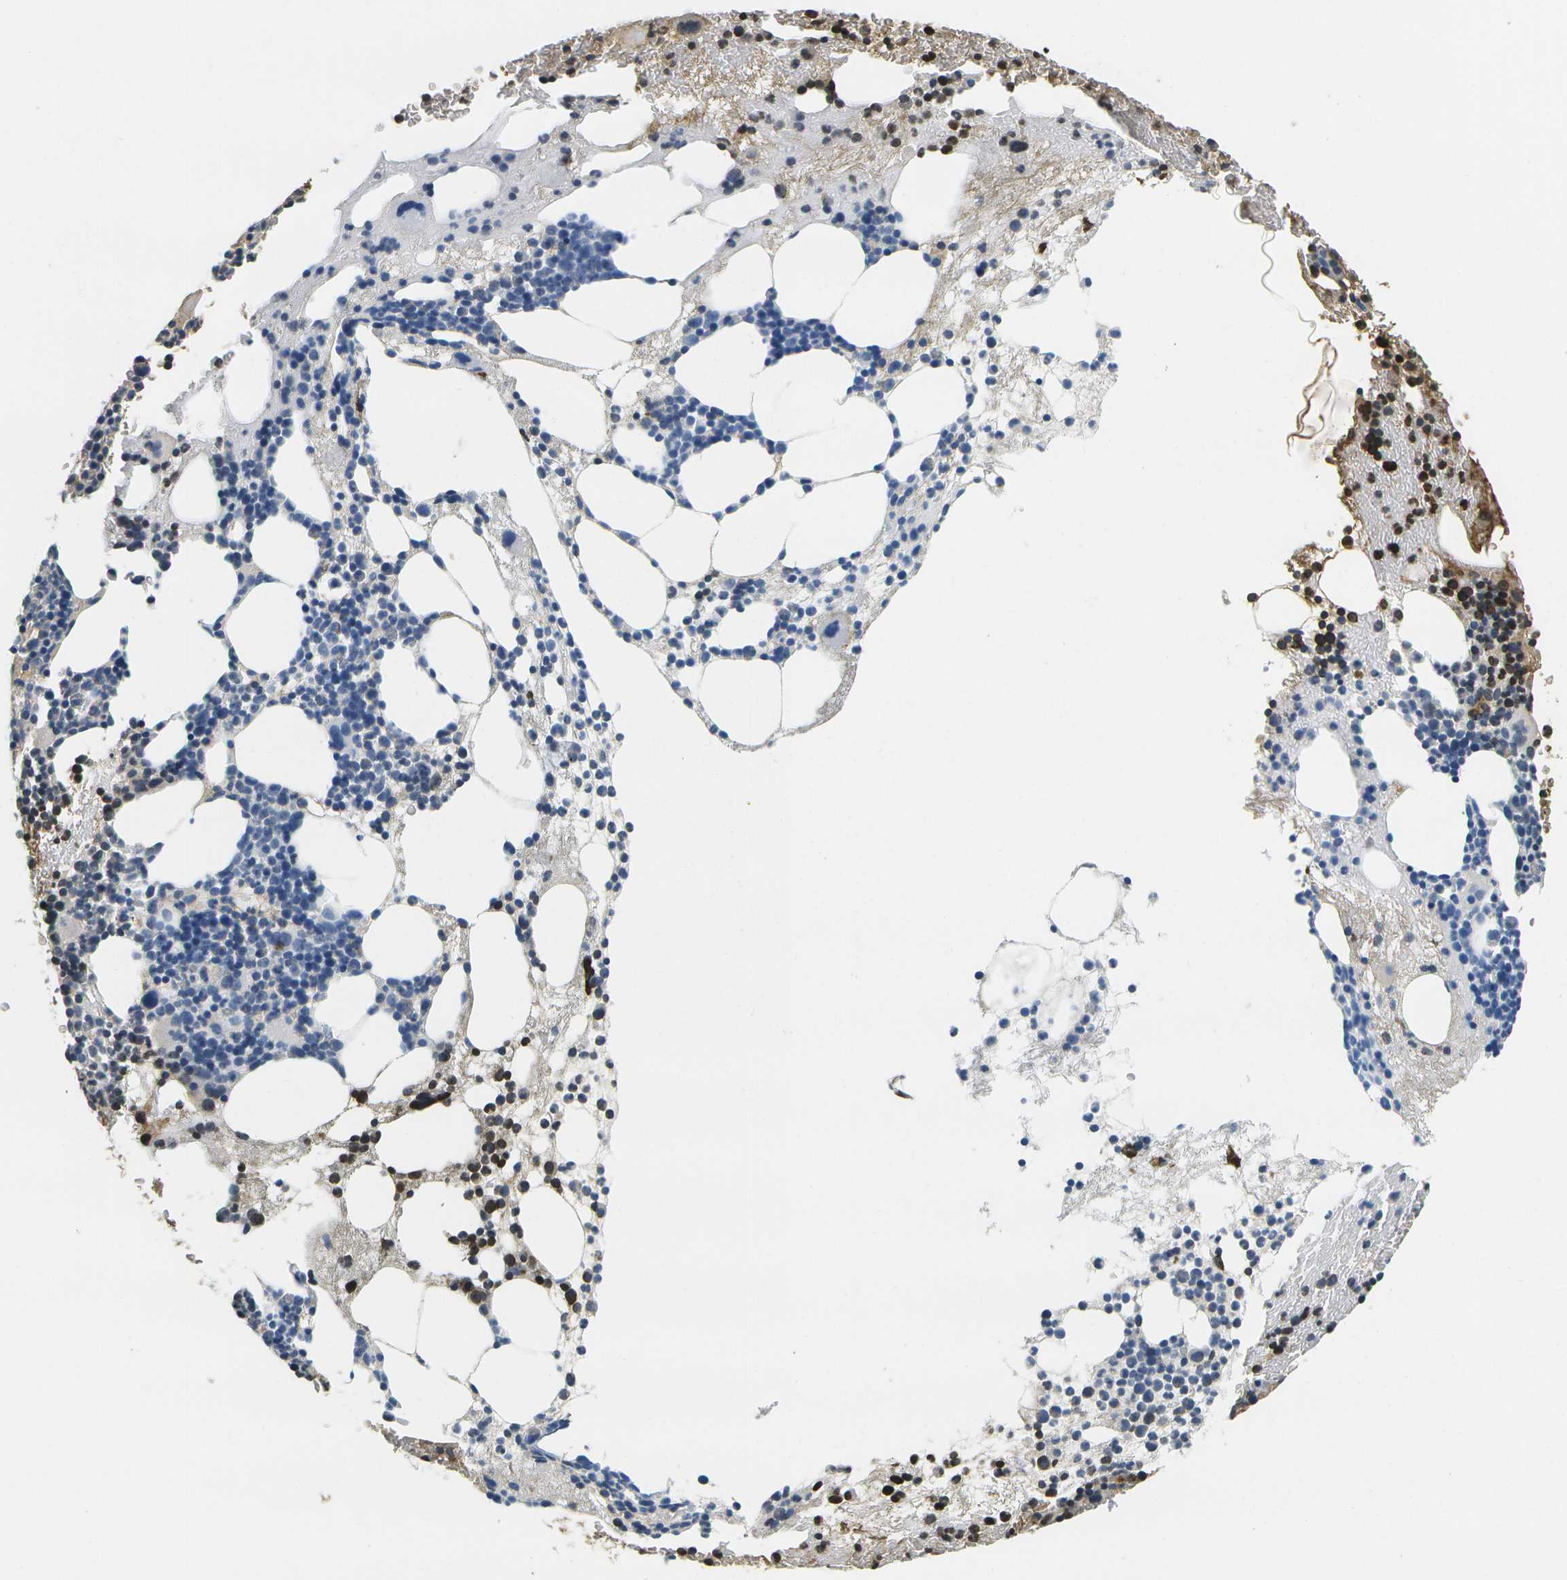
{"staining": {"intensity": "strong", "quantity": "<25%", "location": "nuclear"}, "tissue": "bone marrow", "cell_type": "Hematopoietic cells", "image_type": "normal", "snomed": [{"axis": "morphology", "description": "Normal tissue, NOS"}, {"axis": "morphology", "description": "Inflammation, NOS"}, {"axis": "topography", "description": "Bone marrow"}], "caption": "This histopathology image shows immunohistochemistry staining of unremarkable human bone marrow, with medium strong nuclear positivity in approximately <25% of hematopoietic cells.", "gene": "SERPINA1", "patient": {"sex": "female", "age": 76}}